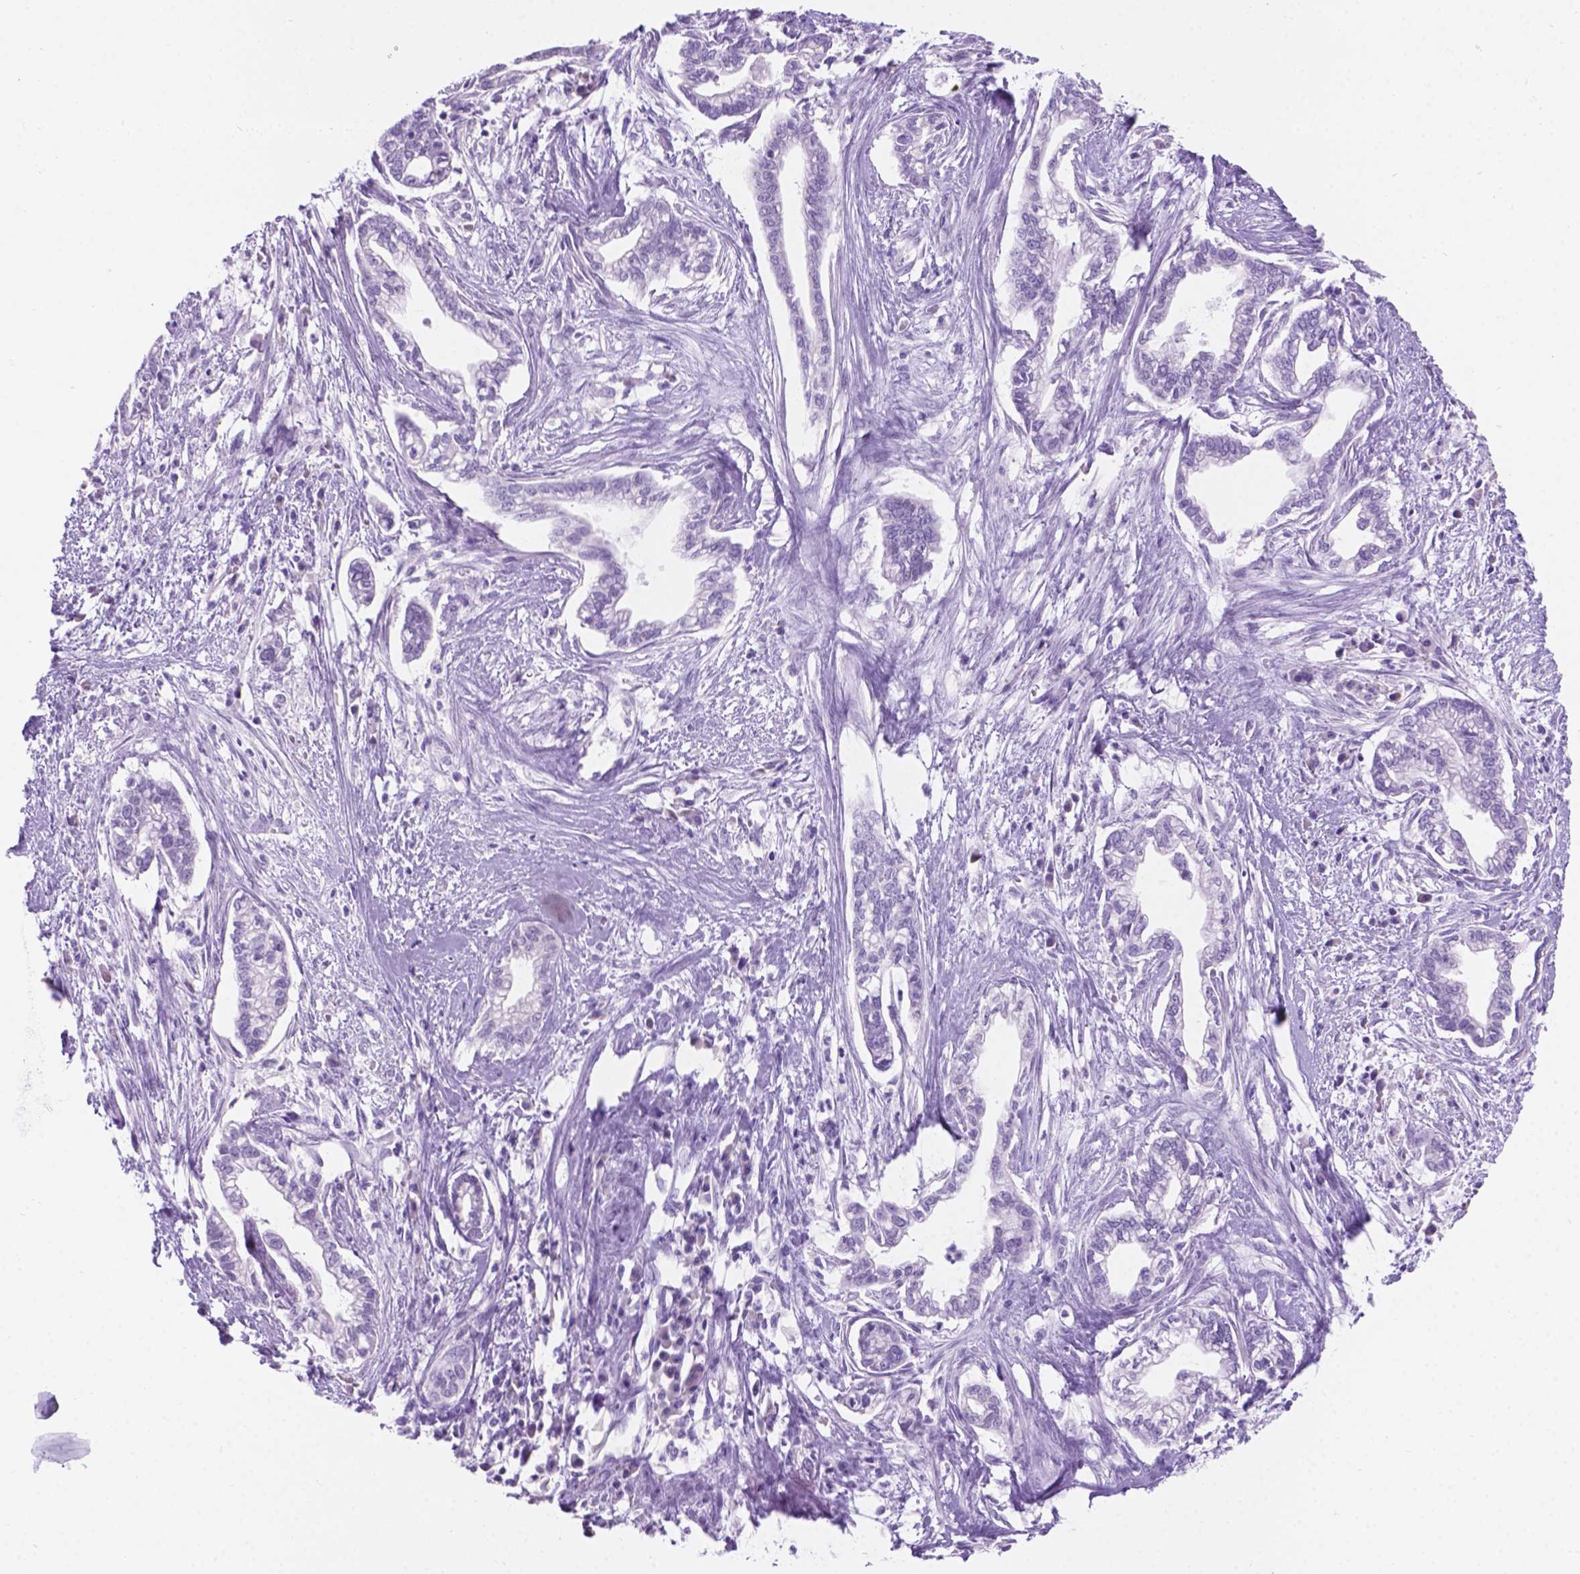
{"staining": {"intensity": "negative", "quantity": "none", "location": "none"}, "tissue": "cervical cancer", "cell_type": "Tumor cells", "image_type": "cancer", "snomed": [{"axis": "morphology", "description": "Adenocarcinoma, NOS"}, {"axis": "topography", "description": "Cervix"}], "caption": "The photomicrograph shows no significant expression in tumor cells of cervical adenocarcinoma.", "gene": "GRIN2B", "patient": {"sex": "female", "age": 62}}